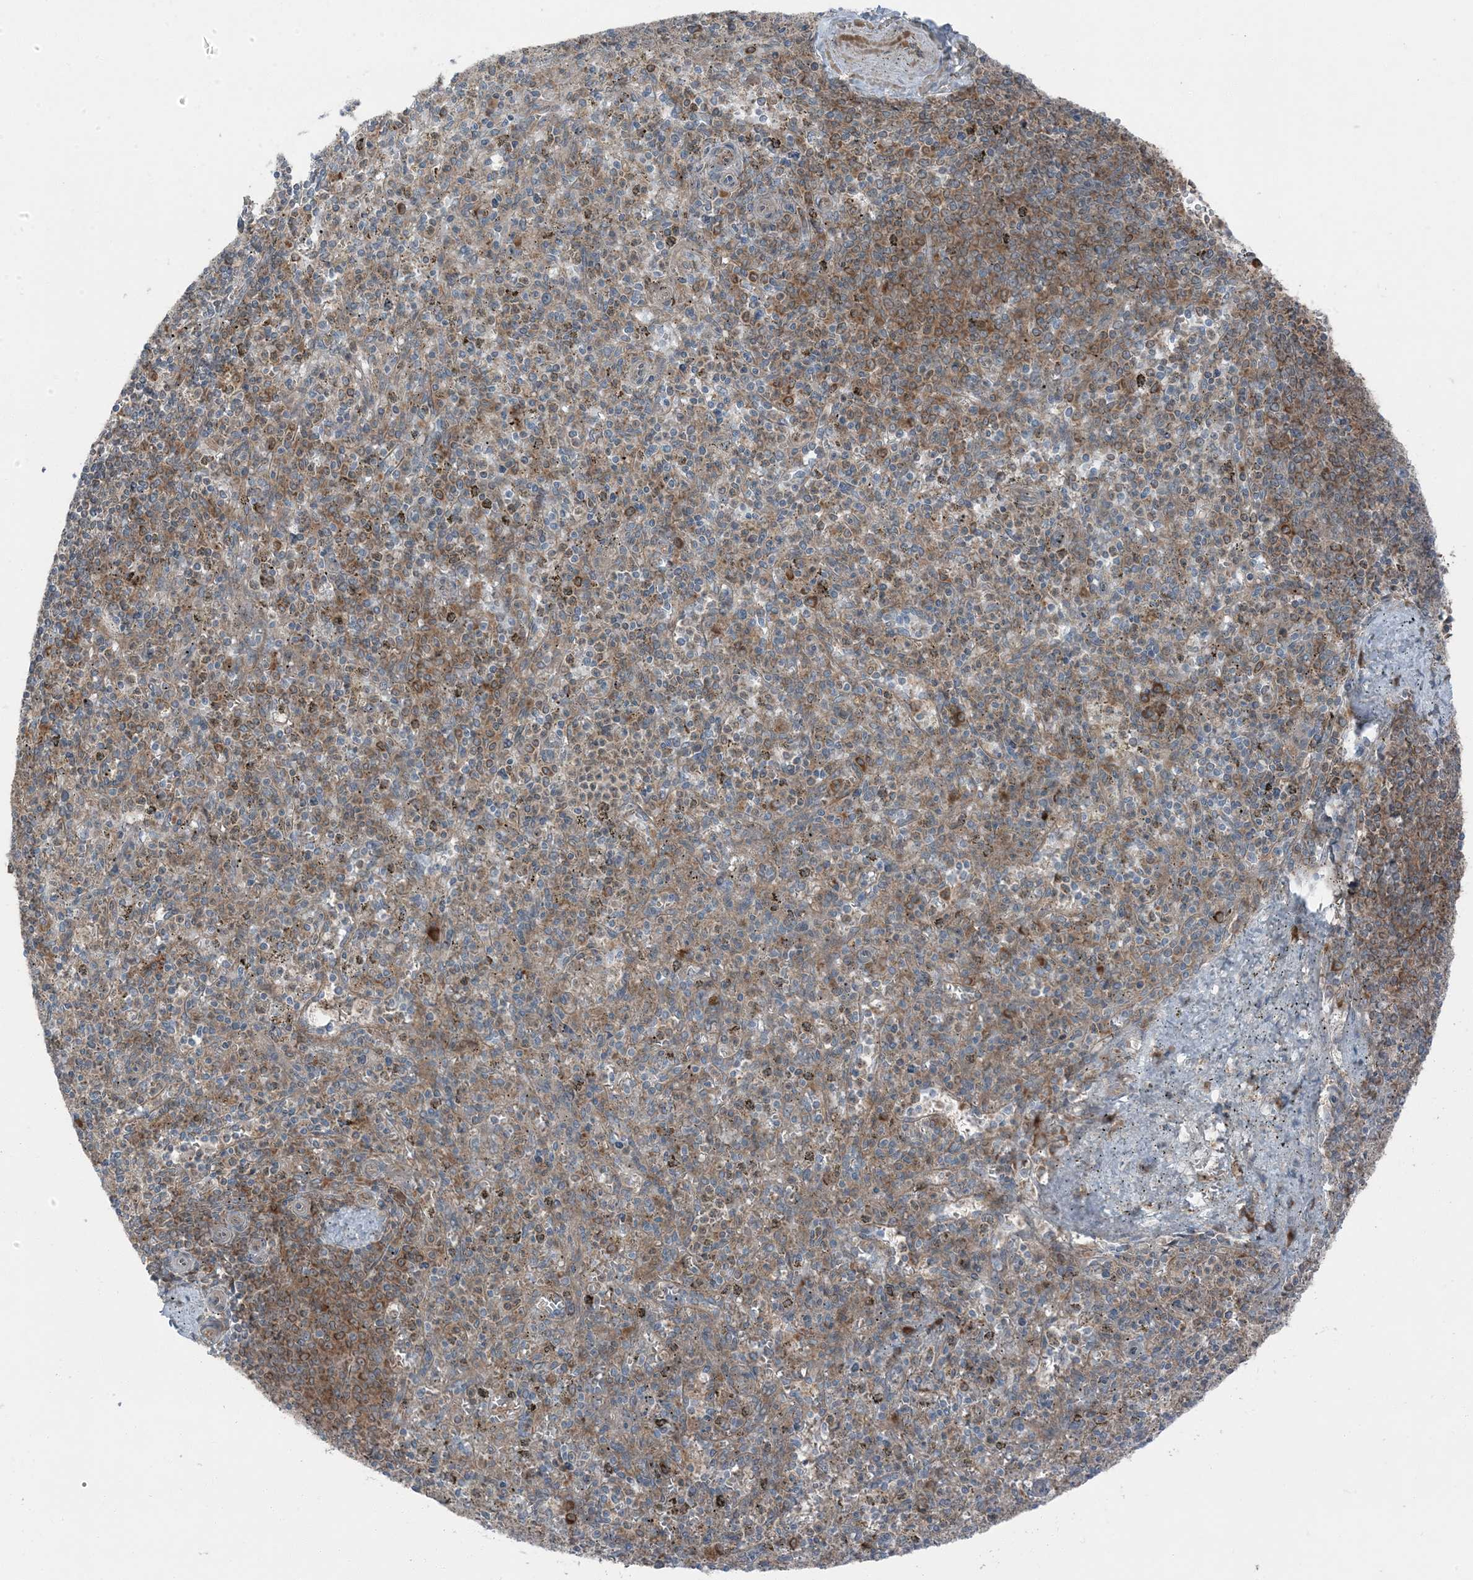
{"staining": {"intensity": "negative", "quantity": "none", "location": "none"}, "tissue": "spleen", "cell_type": "Cells in red pulp", "image_type": "normal", "snomed": [{"axis": "morphology", "description": "Normal tissue, NOS"}, {"axis": "topography", "description": "Spleen"}], "caption": "Cells in red pulp are negative for protein expression in normal human spleen. (DAB immunohistochemistry, high magnification).", "gene": "RAB3GAP1", "patient": {"sex": "male", "age": 72}}